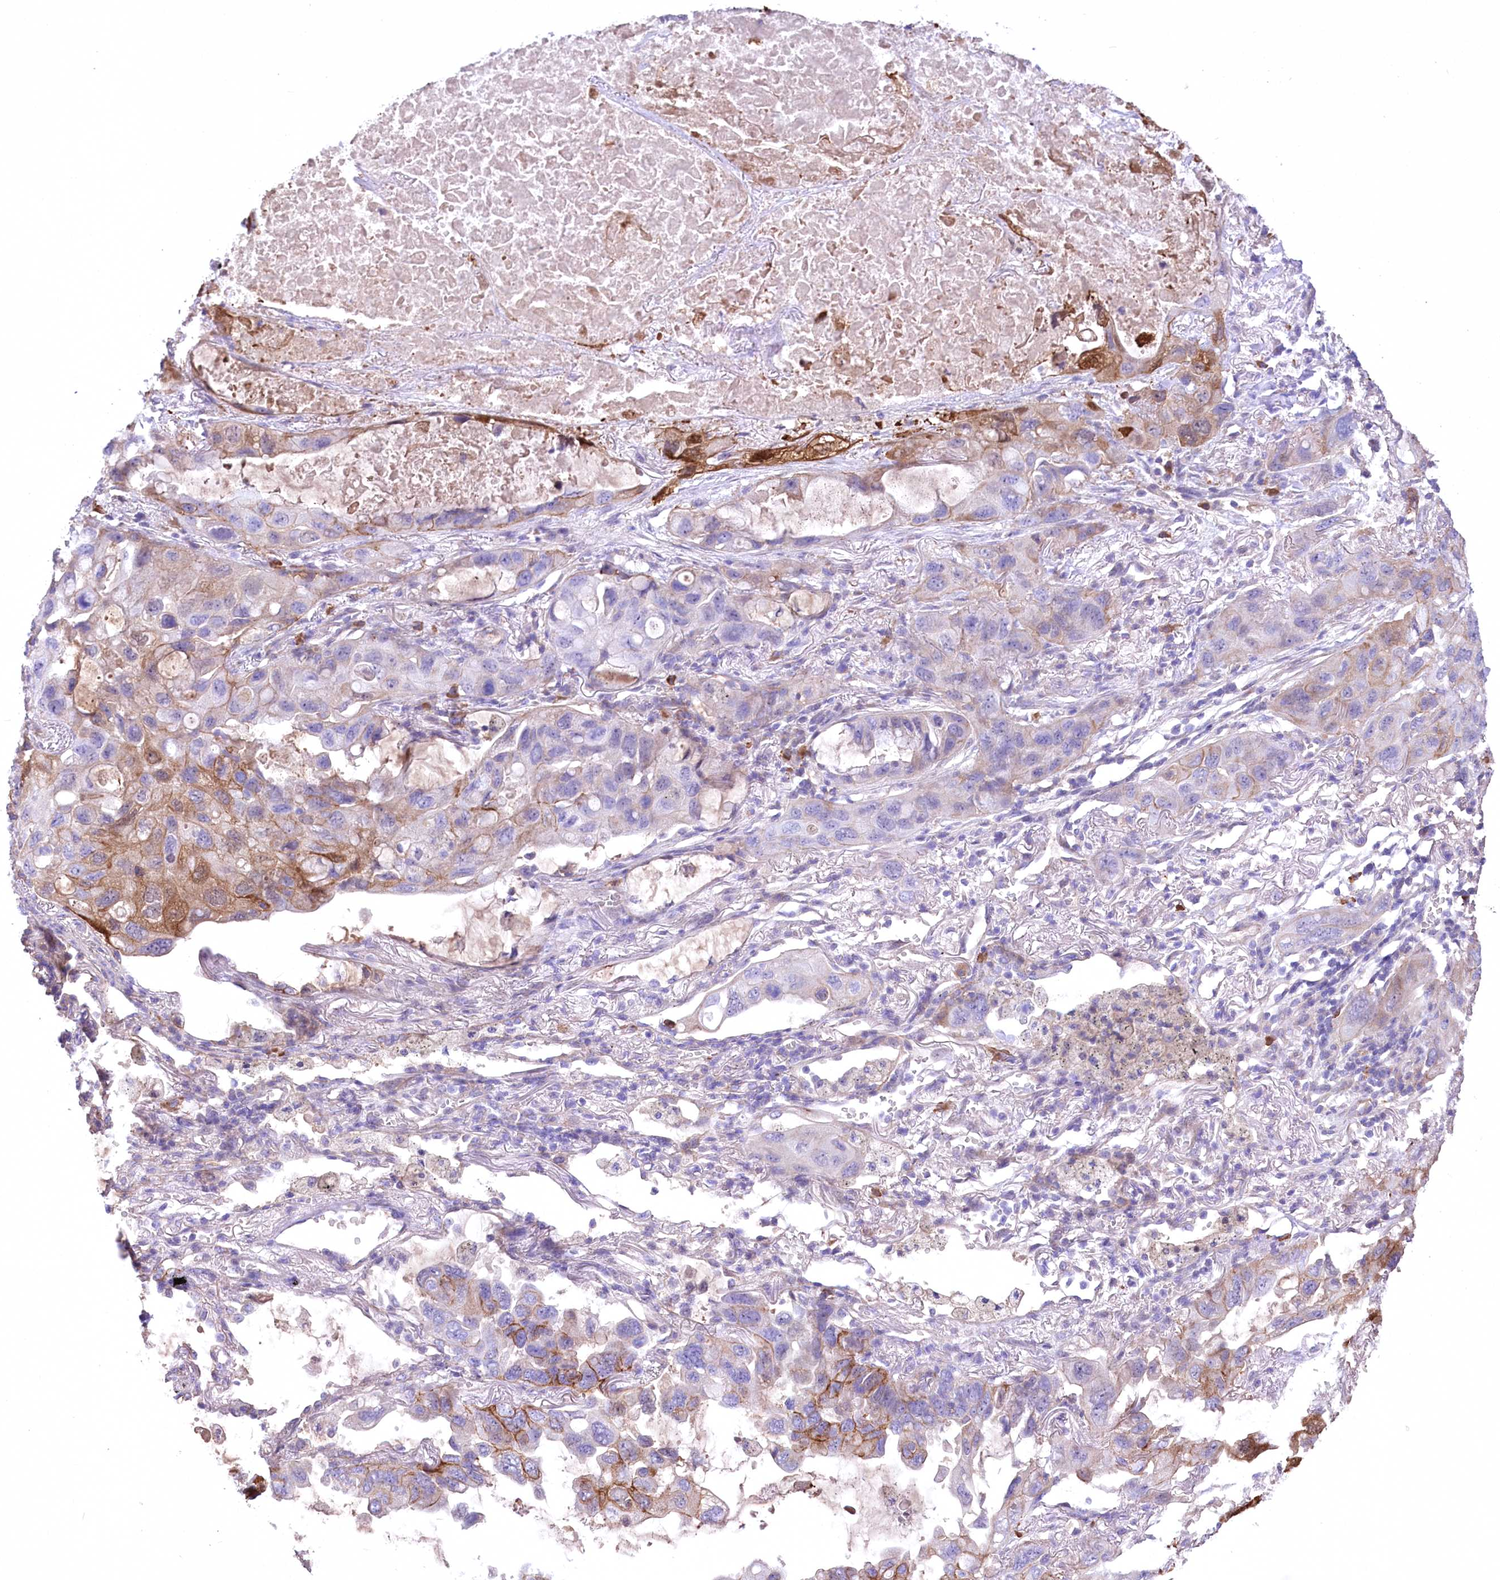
{"staining": {"intensity": "moderate", "quantity": "<25%", "location": "cytoplasmic/membranous"}, "tissue": "lung cancer", "cell_type": "Tumor cells", "image_type": "cancer", "snomed": [{"axis": "morphology", "description": "Squamous cell carcinoma, NOS"}, {"axis": "topography", "description": "Lung"}], "caption": "Approximately <25% of tumor cells in lung squamous cell carcinoma show moderate cytoplasmic/membranous protein positivity as visualized by brown immunohistochemical staining.", "gene": "CEP164", "patient": {"sex": "female", "age": 73}}